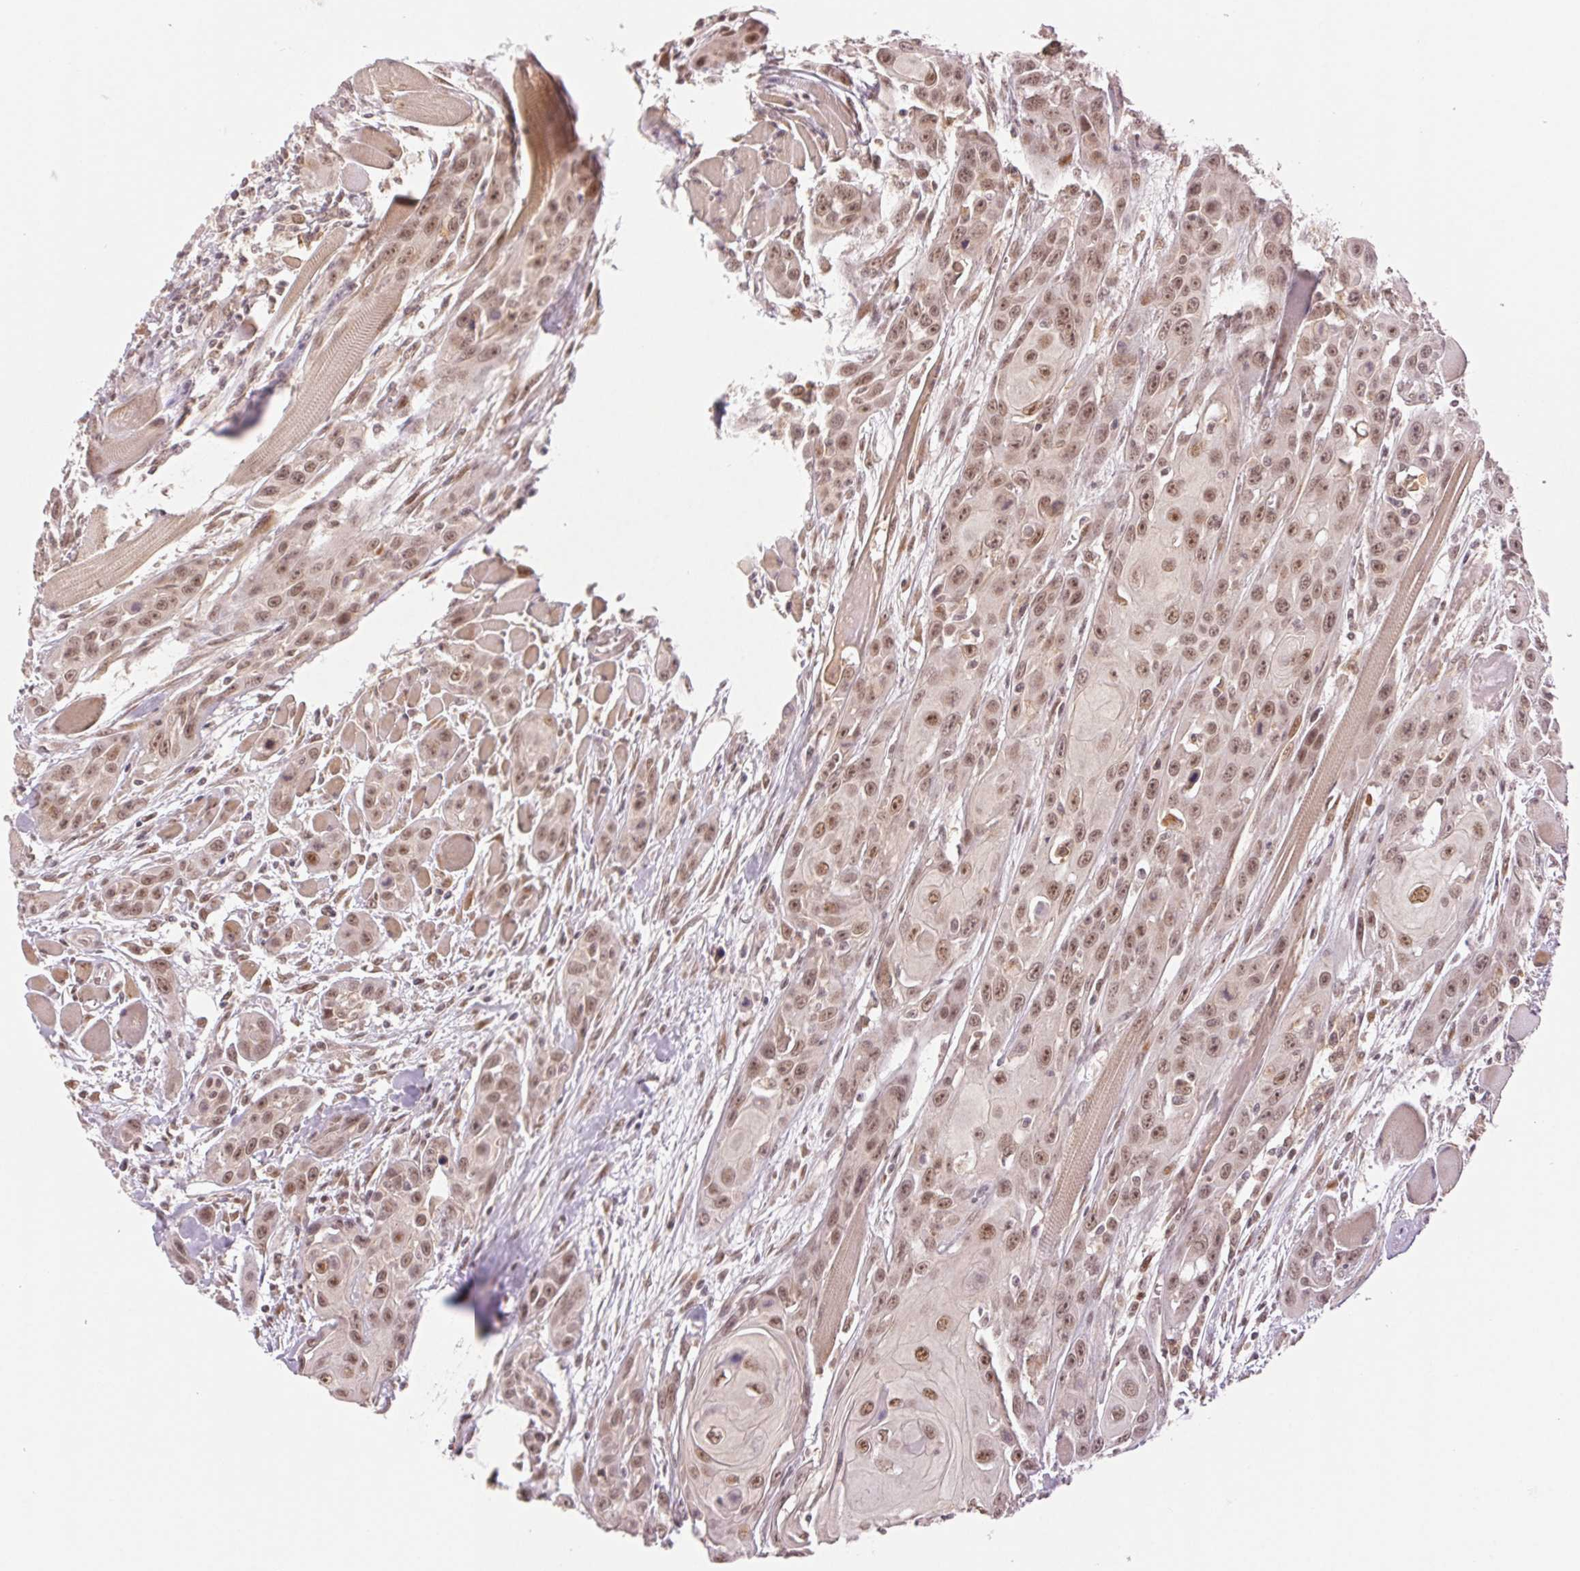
{"staining": {"intensity": "moderate", "quantity": ">75%", "location": "nuclear"}, "tissue": "head and neck cancer", "cell_type": "Tumor cells", "image_type": "cancer", "snomed": [{"axis": "morphology", "description": "Squamous cell carcinoma, NOS"}, {"axis": "topography", "description": "Head-Neck"}], "caption": "This micrograph demonstrates IHC staining of head and neck cancer (squamous cell carcinoma), with medium moderate nuclear expression in about >75% of tumor cells.", "gene": "GRHL3", "patient": {"sex": "female", "age": 80}}